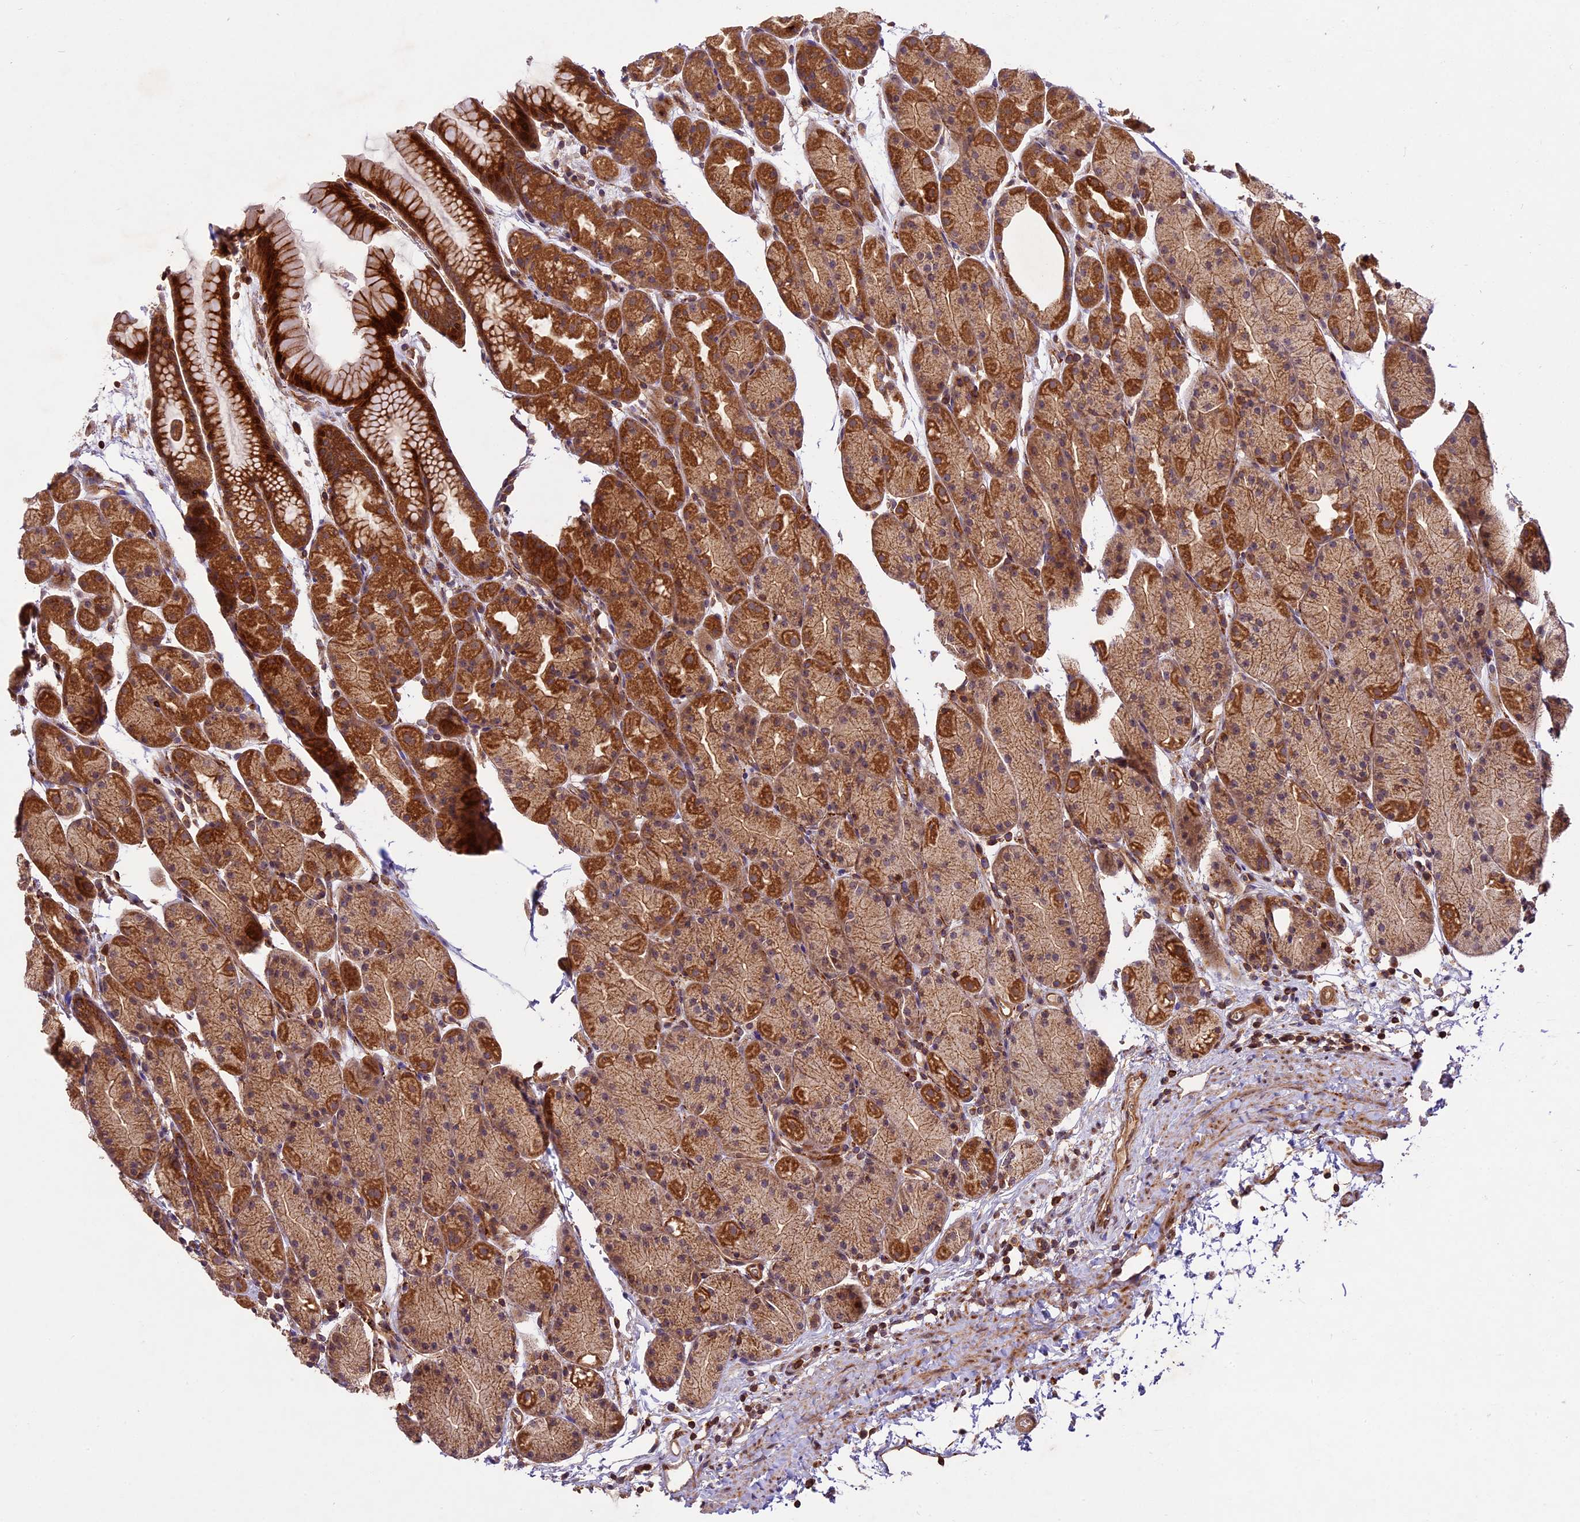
{"staining": {"intensity": "strong", "quantity": ">75%", "location": "cytoplasmic/membranous,nuclear"}, "tissue": "stomach", "cell_type": "Glandular cells", "image_type": "normal", "snomed": [{"axis": "morphology", "description": "Normal tissue, NOS"}, {"axis": "topography", "description": "Stomach, upper"}, {"axis": "topography", "description": "Stomach"}], "caption": "A histopathology image showing strong cytoplasmic/membranous,nuclear positivity in about >75% of glandular cells in unremarkable stomach, as visualized by brown immunohistochemical staining.", "gene": "DGKH", "patient": {"sex": "male", "age": 47}}